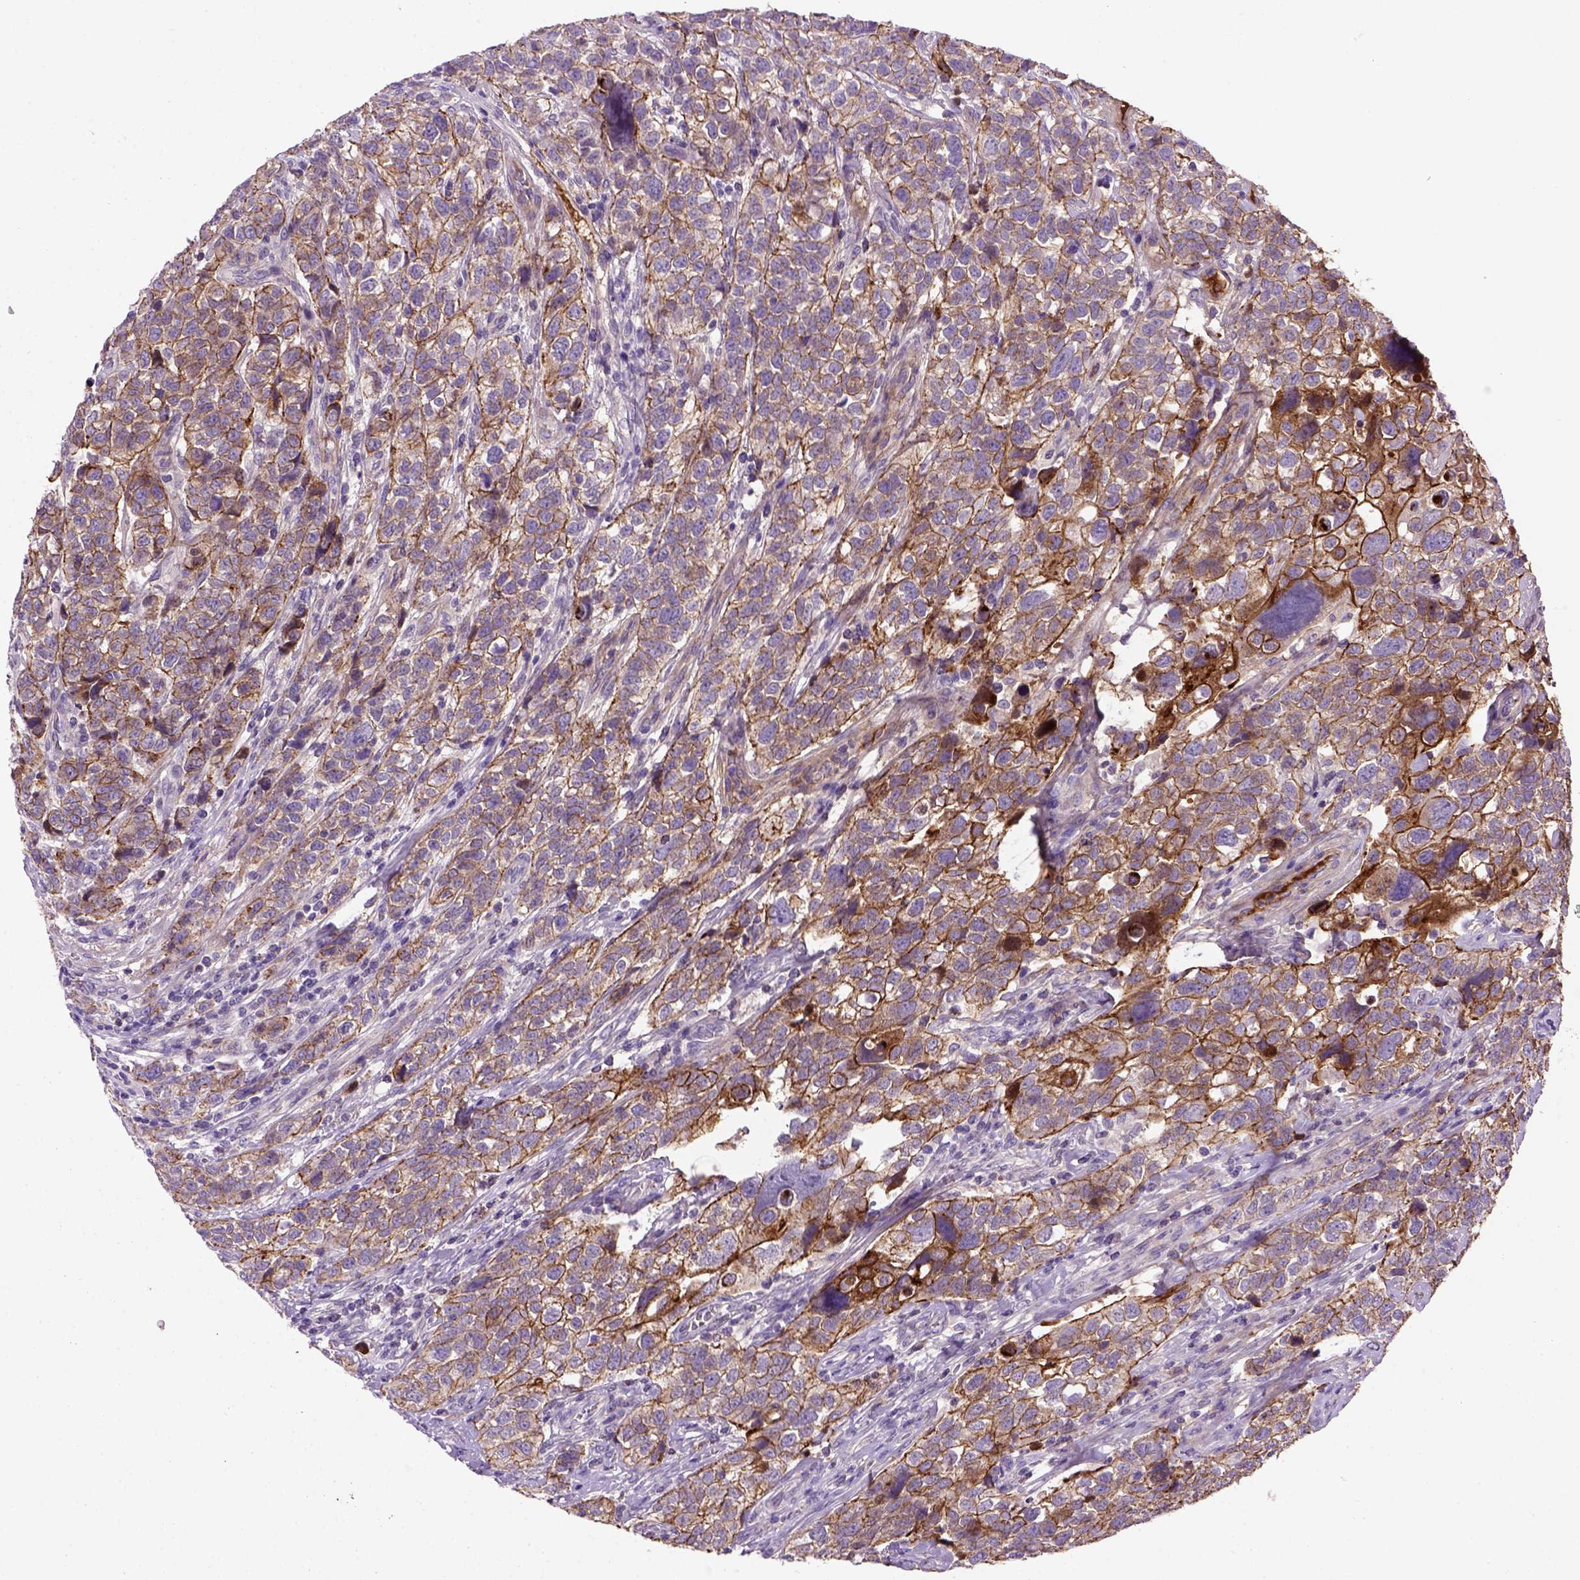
{"staining": {"intensity": "moderate", "quantity": ">75%", "location": "cytoplasmic/membranous"}, "tissue": "urothelial cancer", "cell_type": "Tumor cells", "image_type": "cancer", "snomed": [{"axis": "morphology", "description": "Urothelial carcinoma, High grade"}, {"axis": "topography", "description": "Urinary bladder"}], "caption": "Immunohistochemistry (IHC) (DAB (3,3'-diaminobenzidine)) staining of human urothelial cancer displays moderate cytoplasmic/membranous protein expression in approximately >75% of tumor cells. Immunohistochemistry stains the protein in brown and the nuclei are stained blue.", "gene": "CDH1", "patient": {"sex": "female", "age": 58}}